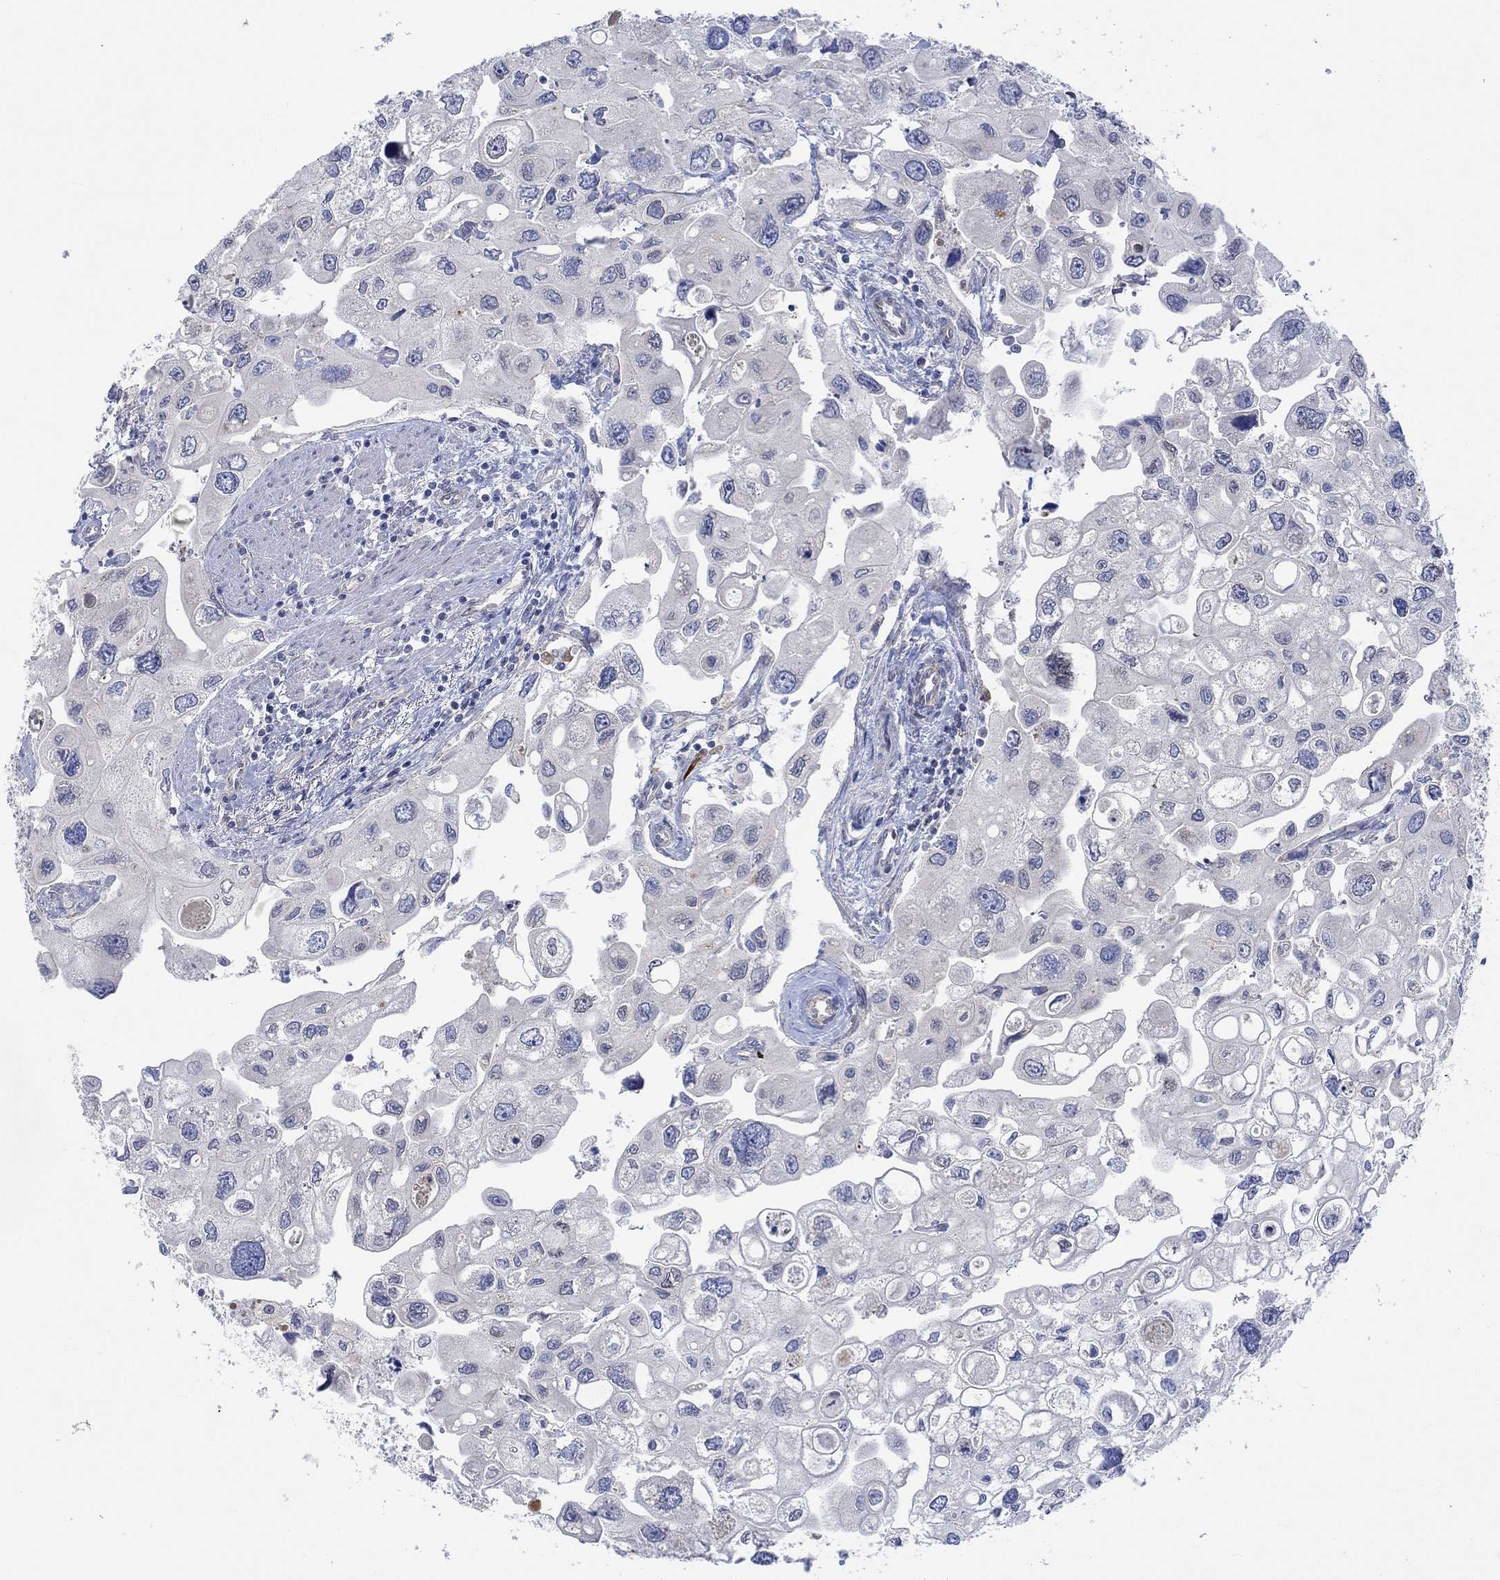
{"staining": {"intensity": "negative", "quantity": "none", "location": "none"}, "tissue": "urothelial cancer", "cell_type": "Tumor cells", "image_type": "cancer", "snomed": [{"axis": "morphology", "description": "Urothelial carcinoma, High grade"}, {"axis": "topography", "description": "Urinary bladder"}], "caption": "Immunohistochemistry (IHC) image of neoplastic tissue: urothelial carcinoma (high-grade) stained with DAB (3,3'-diaminobenzidine) reveals no significant protein expression in tumor cells.", "gene": "CAMK1D", "patient": {"sex": "male", "age": 59}}